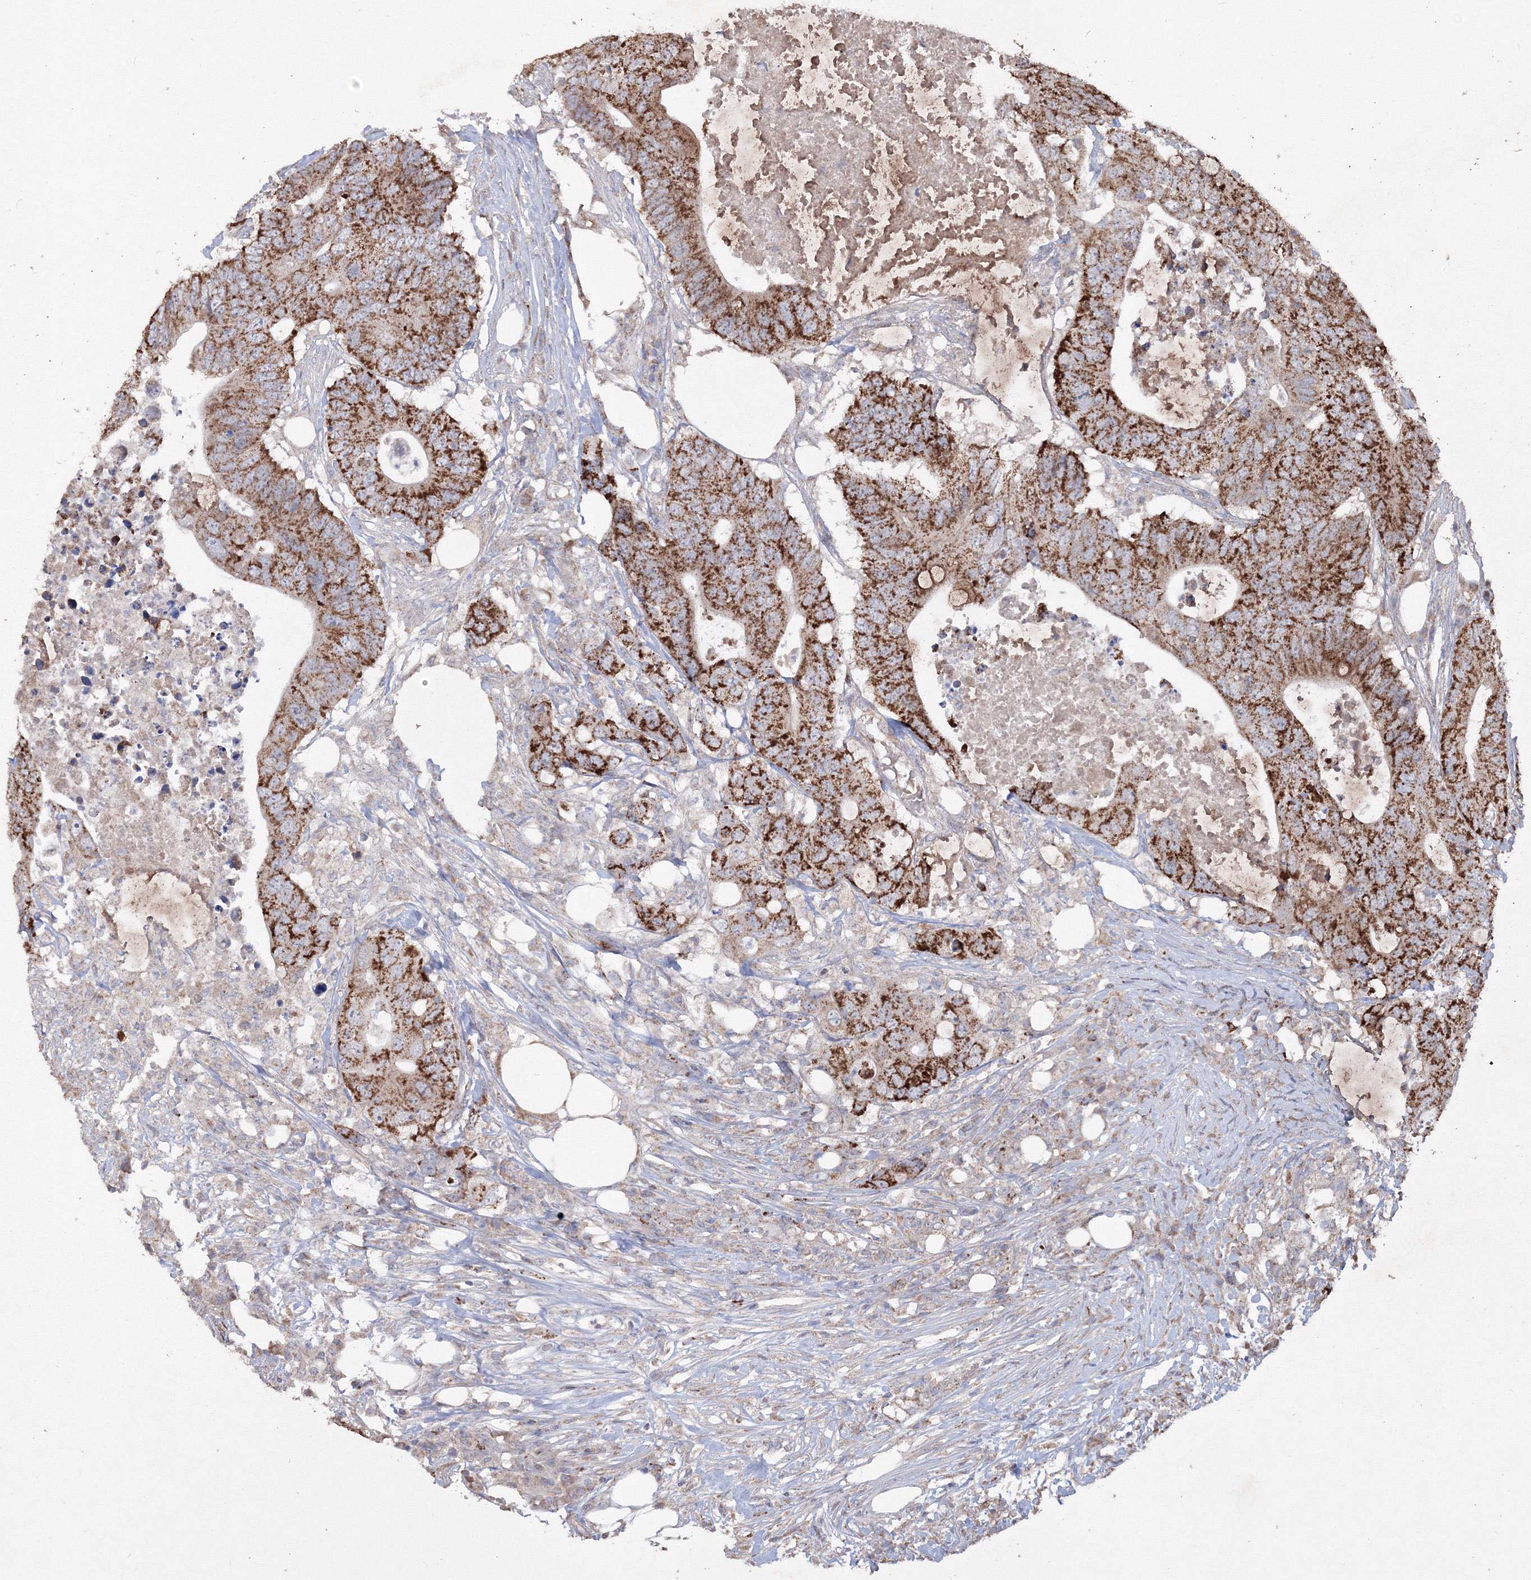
{"staining": {"intensity": "strong", "quantity": ">75%", "location": "cytoplasmic/membranous"}, "tissue": "colorectal cancer", "cell_type": "Tumor cells", "image_type": "cancer", "snomed": [{"axis": "morphology", "description": "Adenocarcinoma, NOS"}, {"axis": "topography", "description": "Colon"}], "caption": "High-power microscopy captured an immunohistochemistry (IHC) histopathology image of colorectal cancer (adenocarcinoma), revealing strong cytoplasmic/membranous staining in about >75% of tumor cells.", "gene": "GRSF1", "patient": {"sex": "male", "age": 71}}